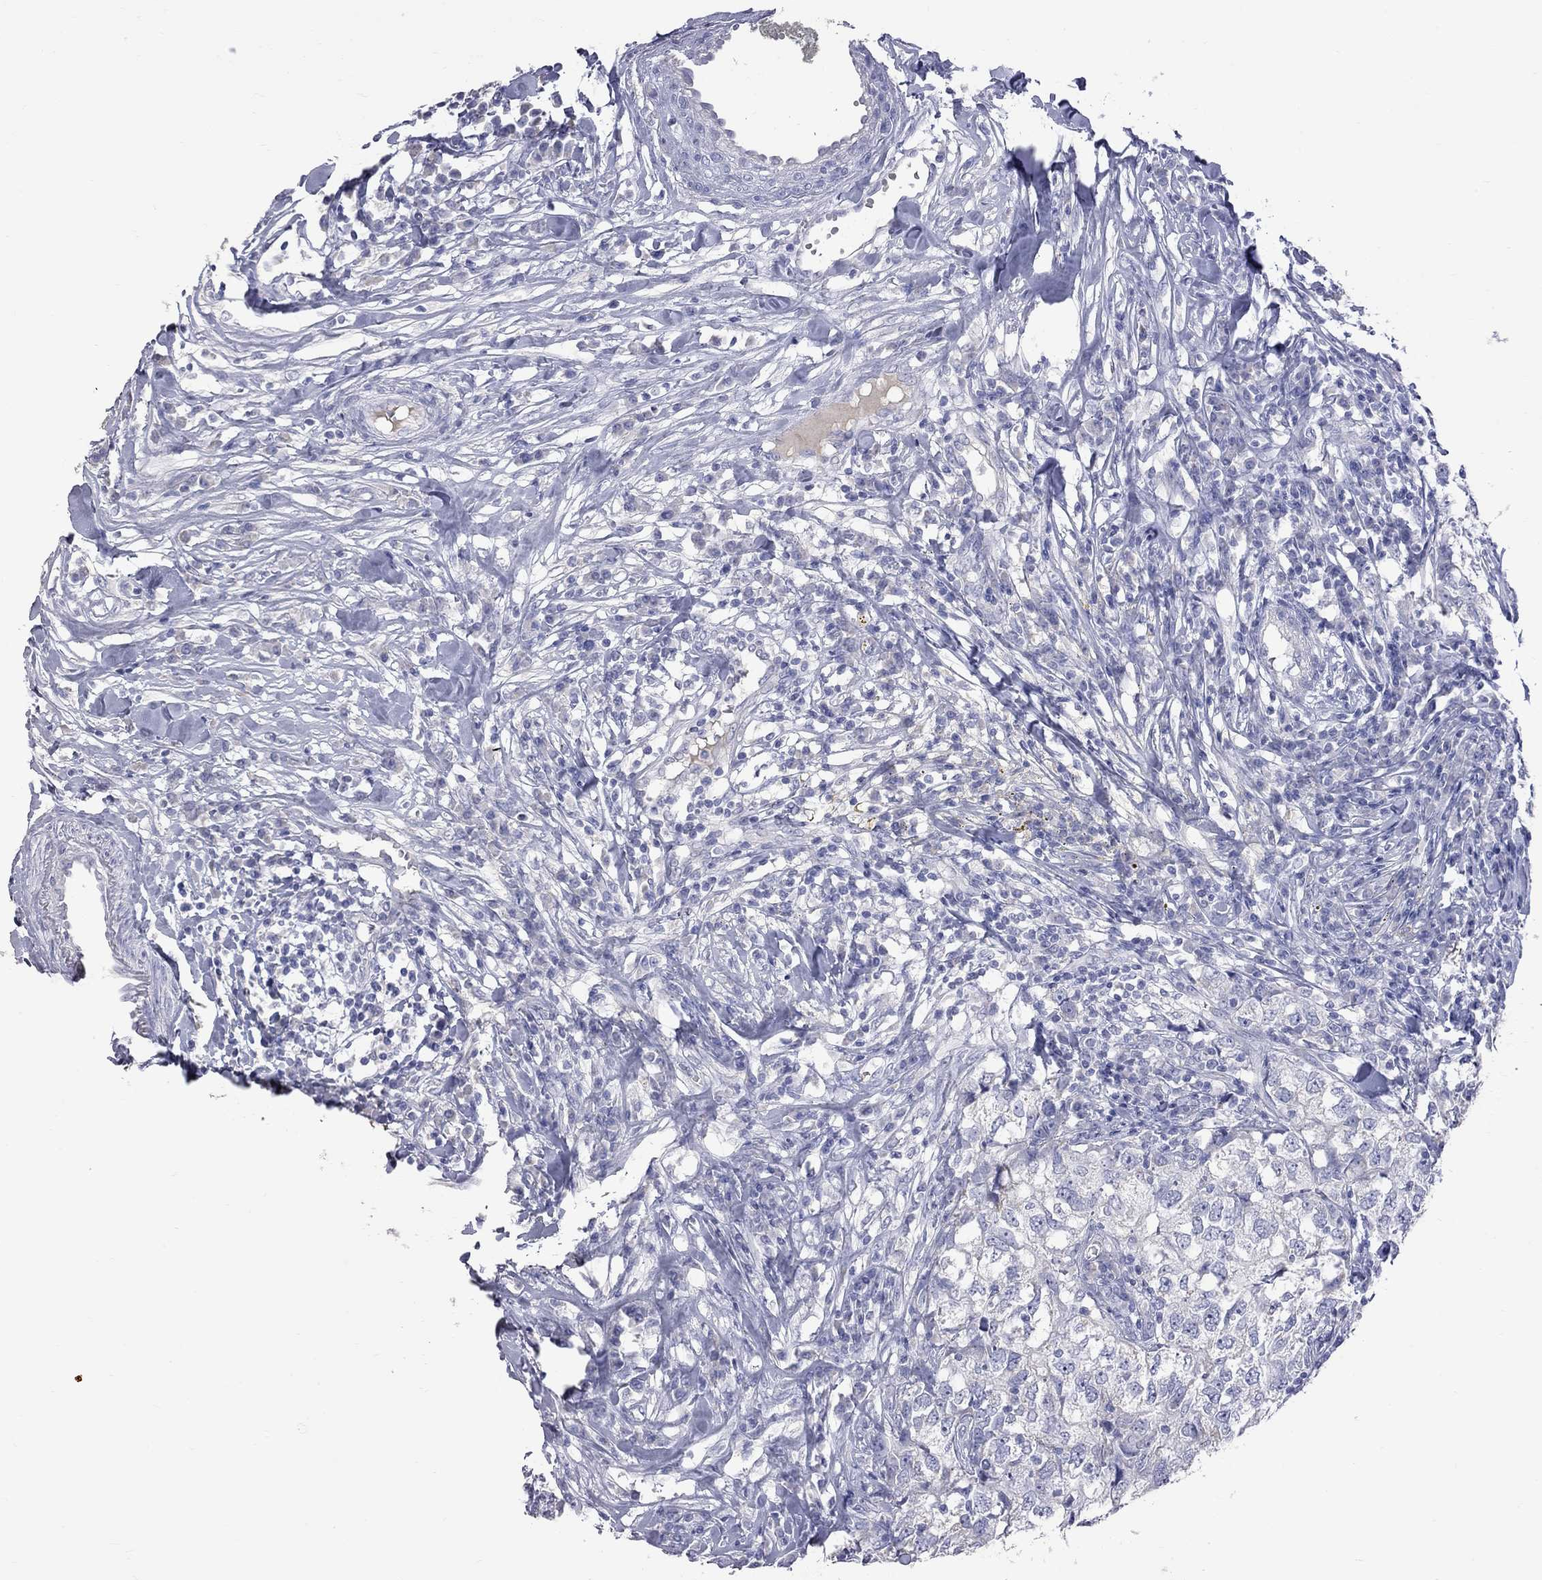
{"staining": {"intensity": "negative", "quantity": "none", "location": "none"}, "tissue": "breast cancer", "cell_type": "Tumor cells", "image_type": "cancer", "snomed": [{"axis": "morphology", "description": "Duct carcinoma"}, {"axis": "topography", "description": "Breast"}], "caption": "Histopathology image shows no significant protein positivity in tumor cells of breast cancer (infiltrating ductal carcinoma).", "gene": "KCND2", "patient": {"sex": "female", "age": 30}}